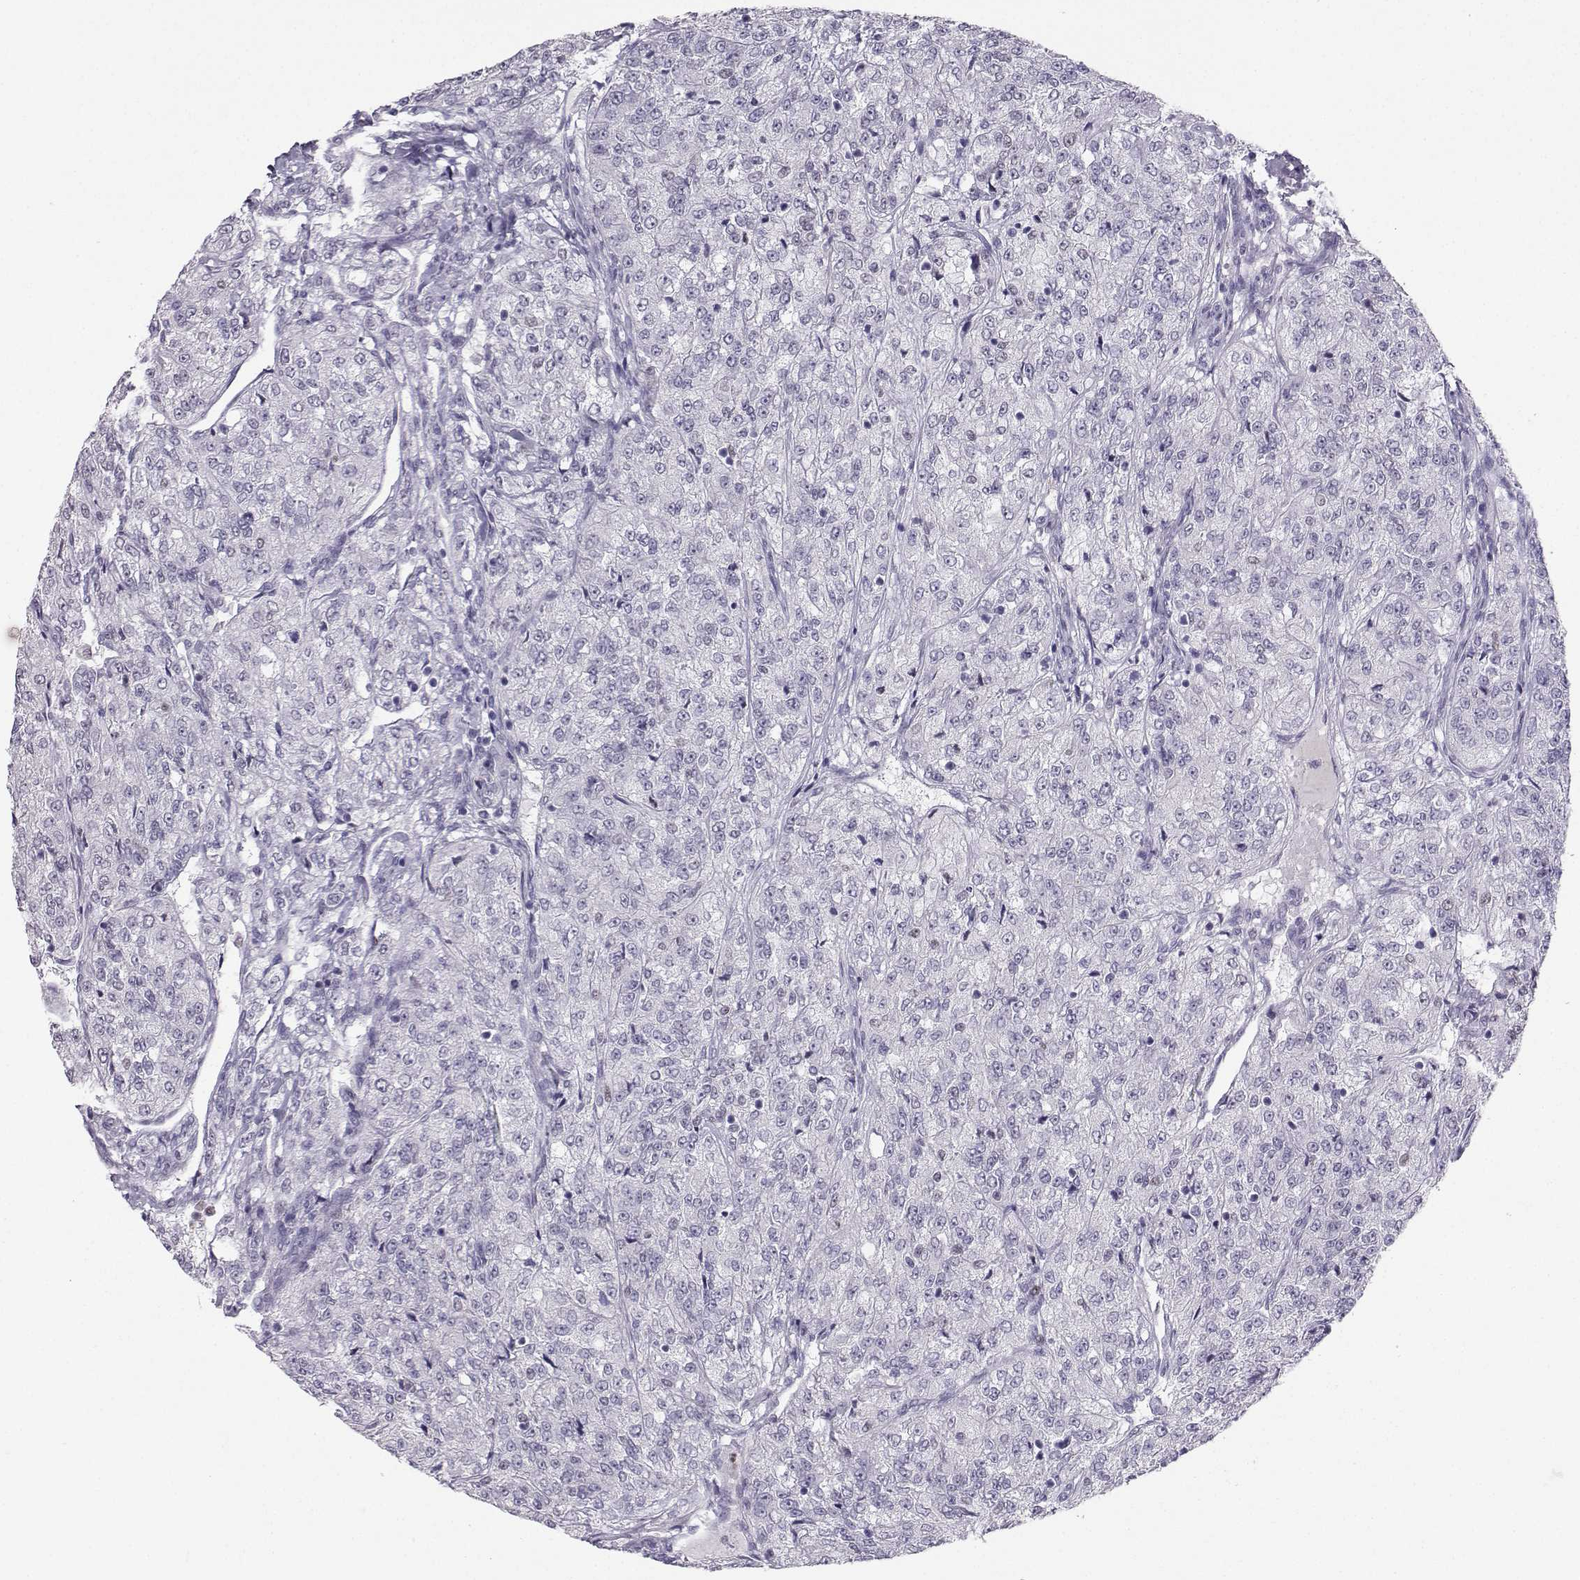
{"staining": {"intensity": "negative", "quantity": "none", "location": "none"}, "tissue": "renal cancer", "cell_type": "Tumor cells", "image_type": "cancer", "snomed": [{"axis": "morphology", "description": "Adenocarcinoma, NOS"}, {"axis": "topography", "description": "Kidney"}], "caption": "This is a histopathology image of IHC staining of renal cancer (adenocarcinoma), which shows no expression in tumor cells.", "gene": "TEDC2", "patient": {"sex": "female", "age": 63}}